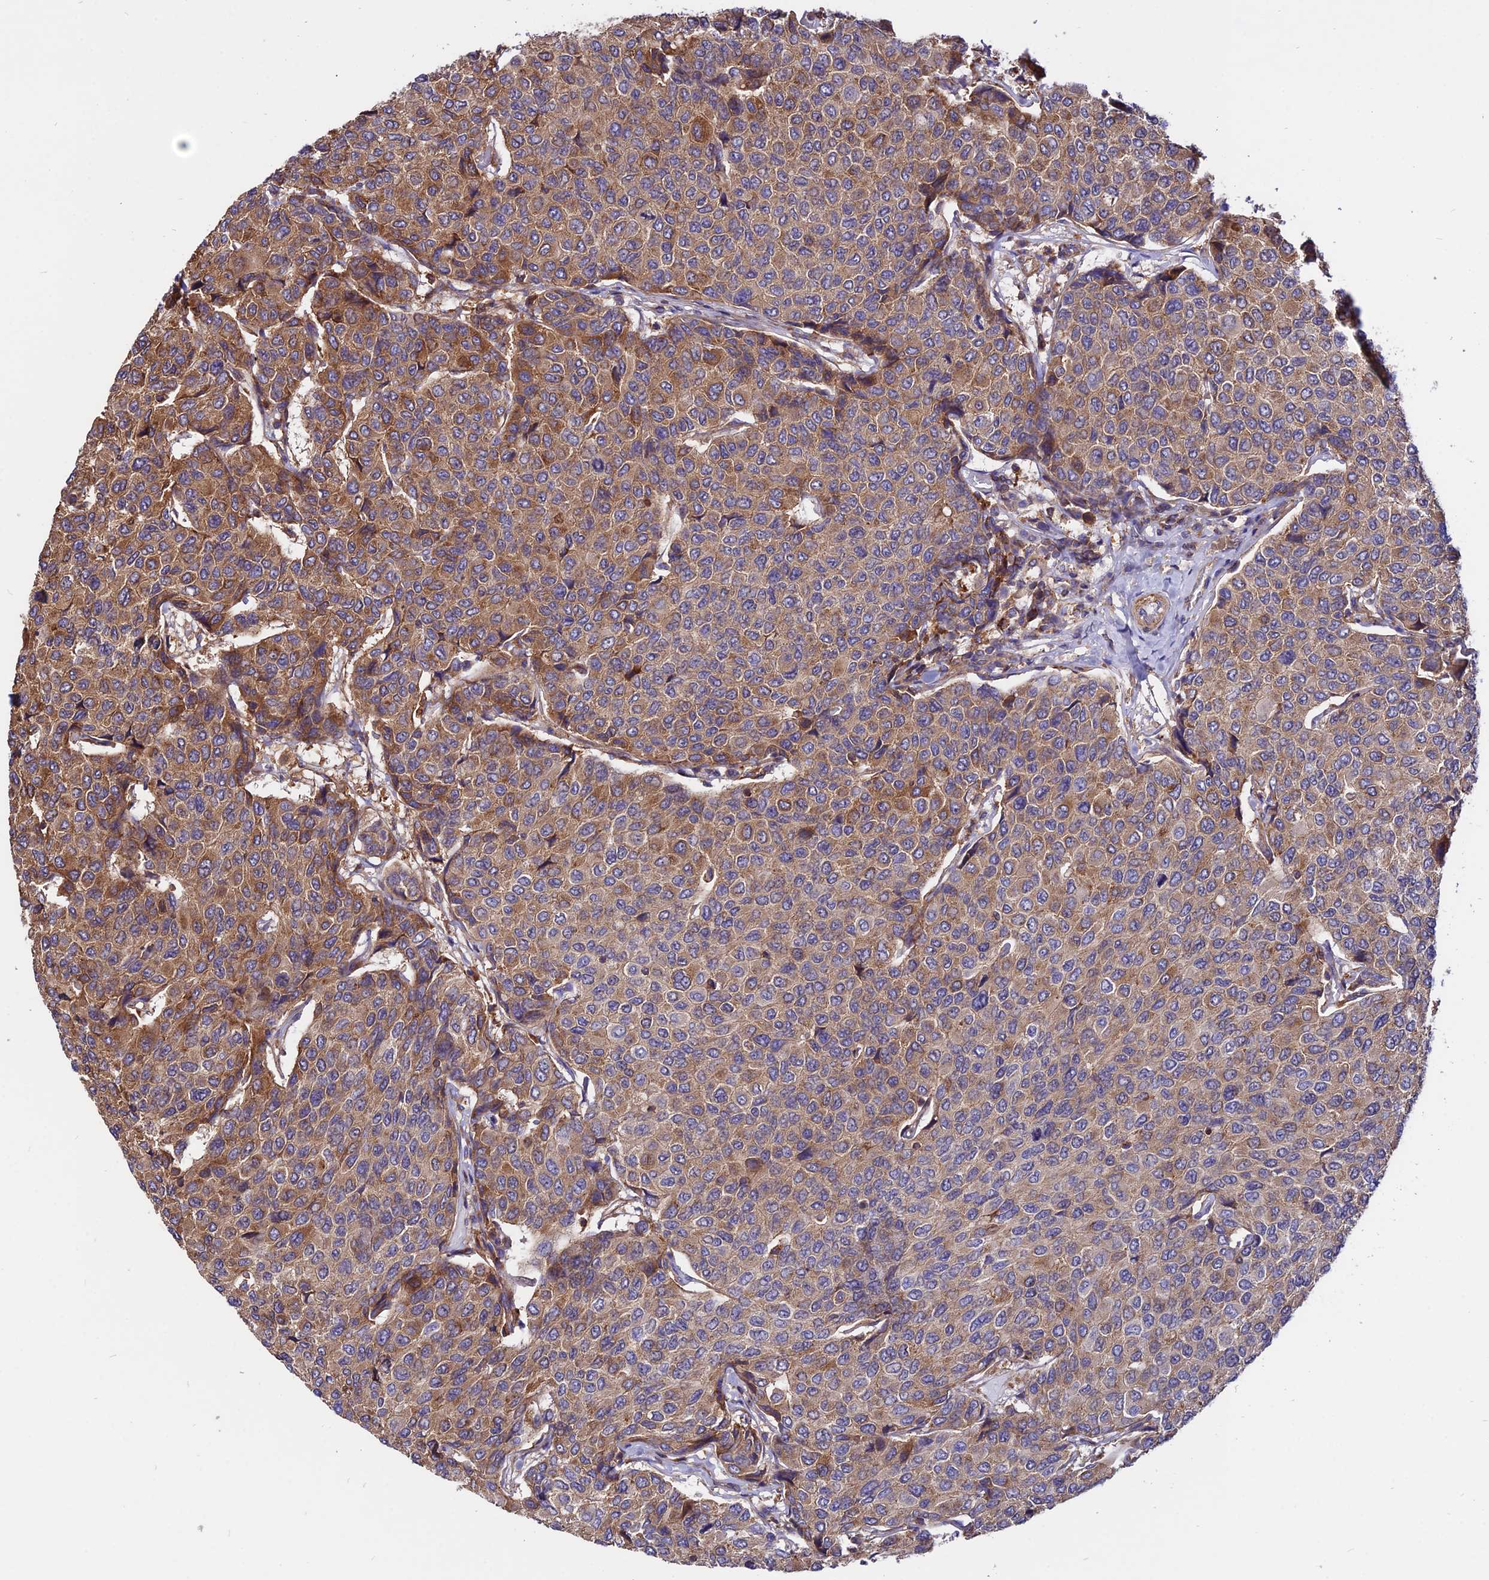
{"staining": {"intensity": "moderate", "quantity": "25%-75%", "location": "cytoplasmic/membranous"}, "tissue": "breast cancer", "cell_type": "Tumor cells", "image_type": "cancer", "snomed": [{"axis": "morphology", "description": "Duct carcinoma"}, {"axis": "topography", "description": "Breast"}], "caption": "Immunohistochemical staining of breast infiltrating ductal carcinoma exhibits medium levels of moderate cytoplasmic/membranous protein positivity in about 25%-75% of tumor cells.", "gene": "PYM1", "patient": {"sex": "female", "age": 55}}